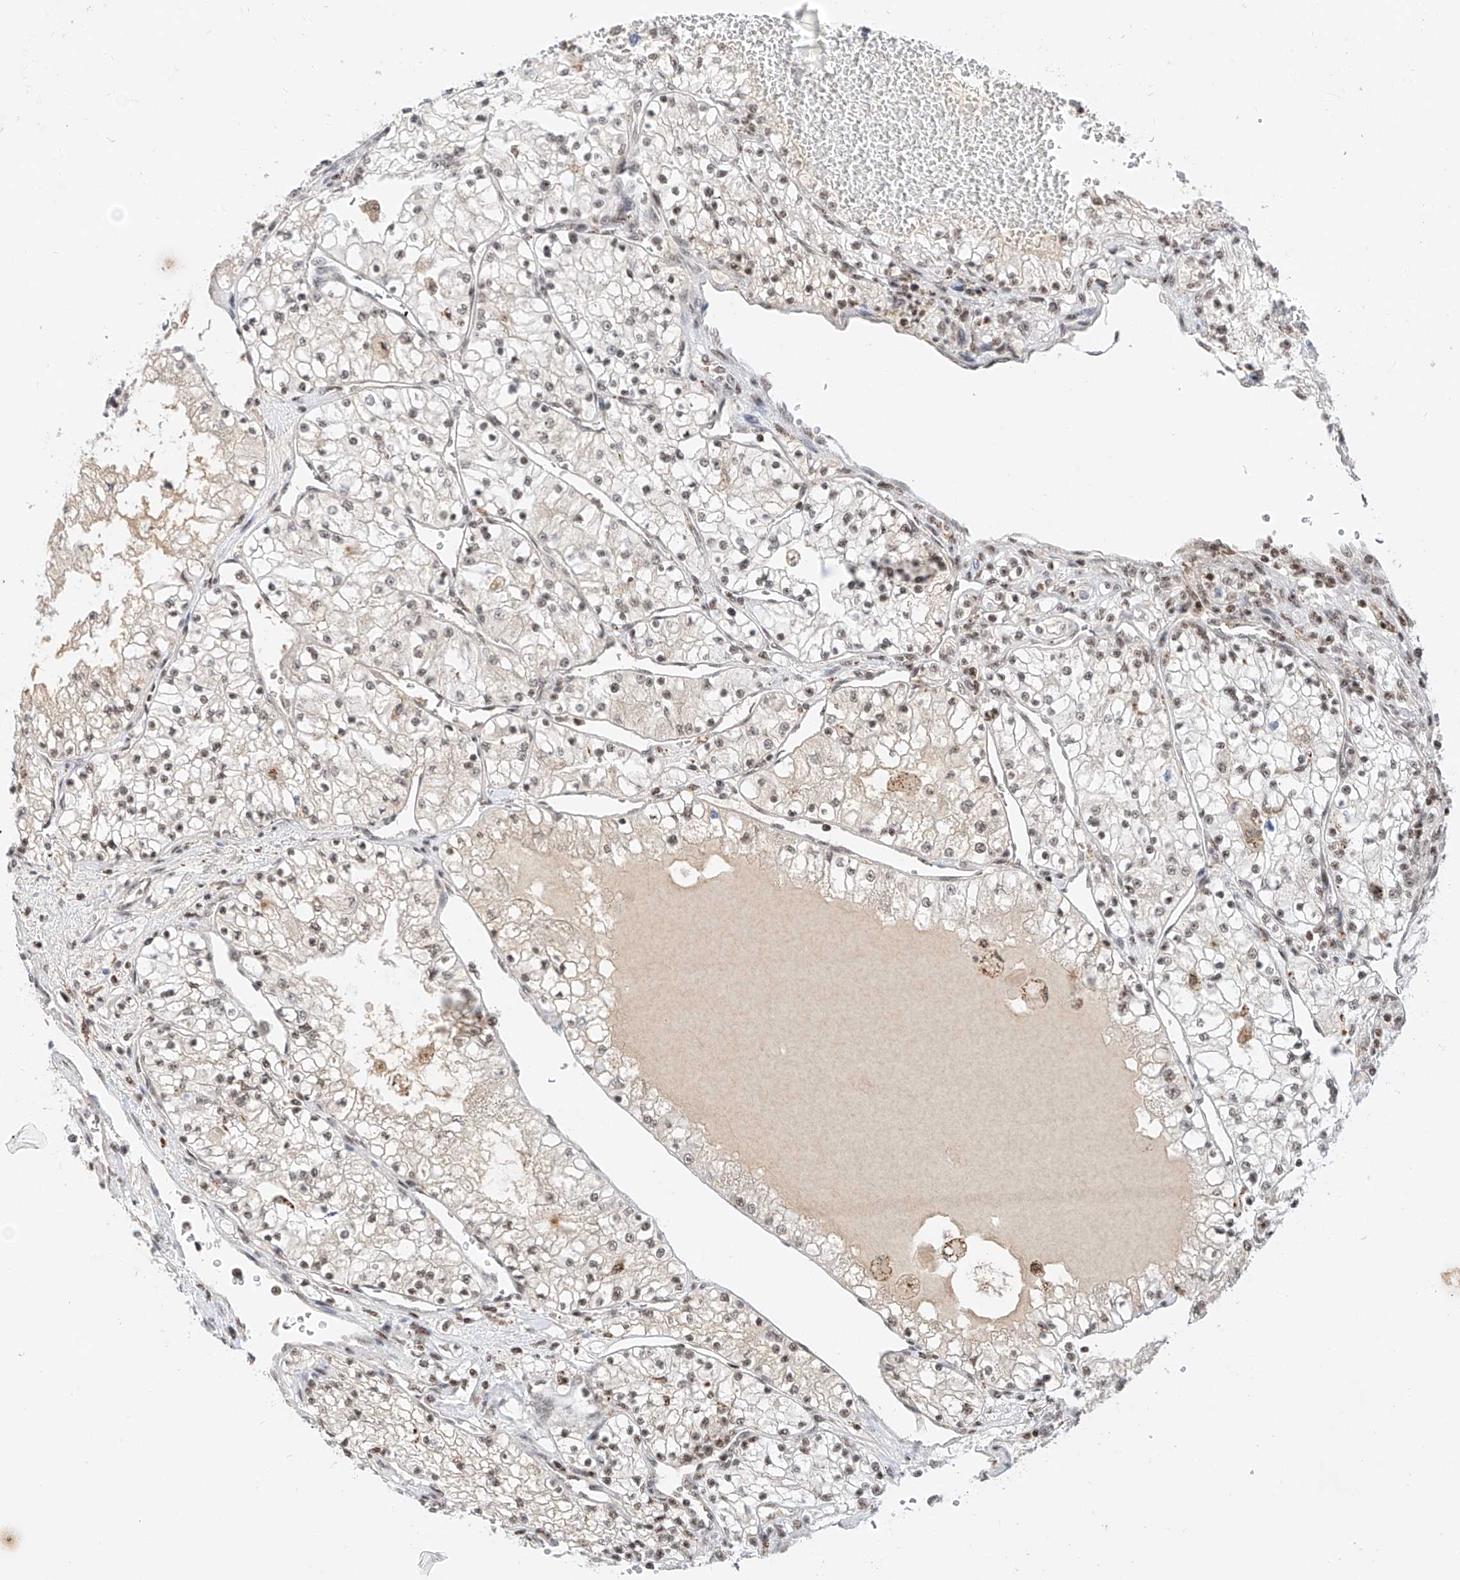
{"staining": {"intensity": "weak", "quantity": "25%-75%", "location": "nuclear"}, "tissue": "renal cancer", "cell_type": "Tumor cells", "image_type": "cancer", "snomed": [{"axis": "morphology", "description": "Normal tissue, NOS"}, {"axis": "morphology", "description": "Adenocarcinoma, NOS"}, {"axis": "topography", "description": "Kidney"}], "caption": "About 25%-75% of tumor cells in adenocarcinoma (renal) exhibit weak nuclear protein expression as visualized by brown immunohistochemical staining.", "gene": "NRF1", "patient": {"sex": "male", "age": 68}}